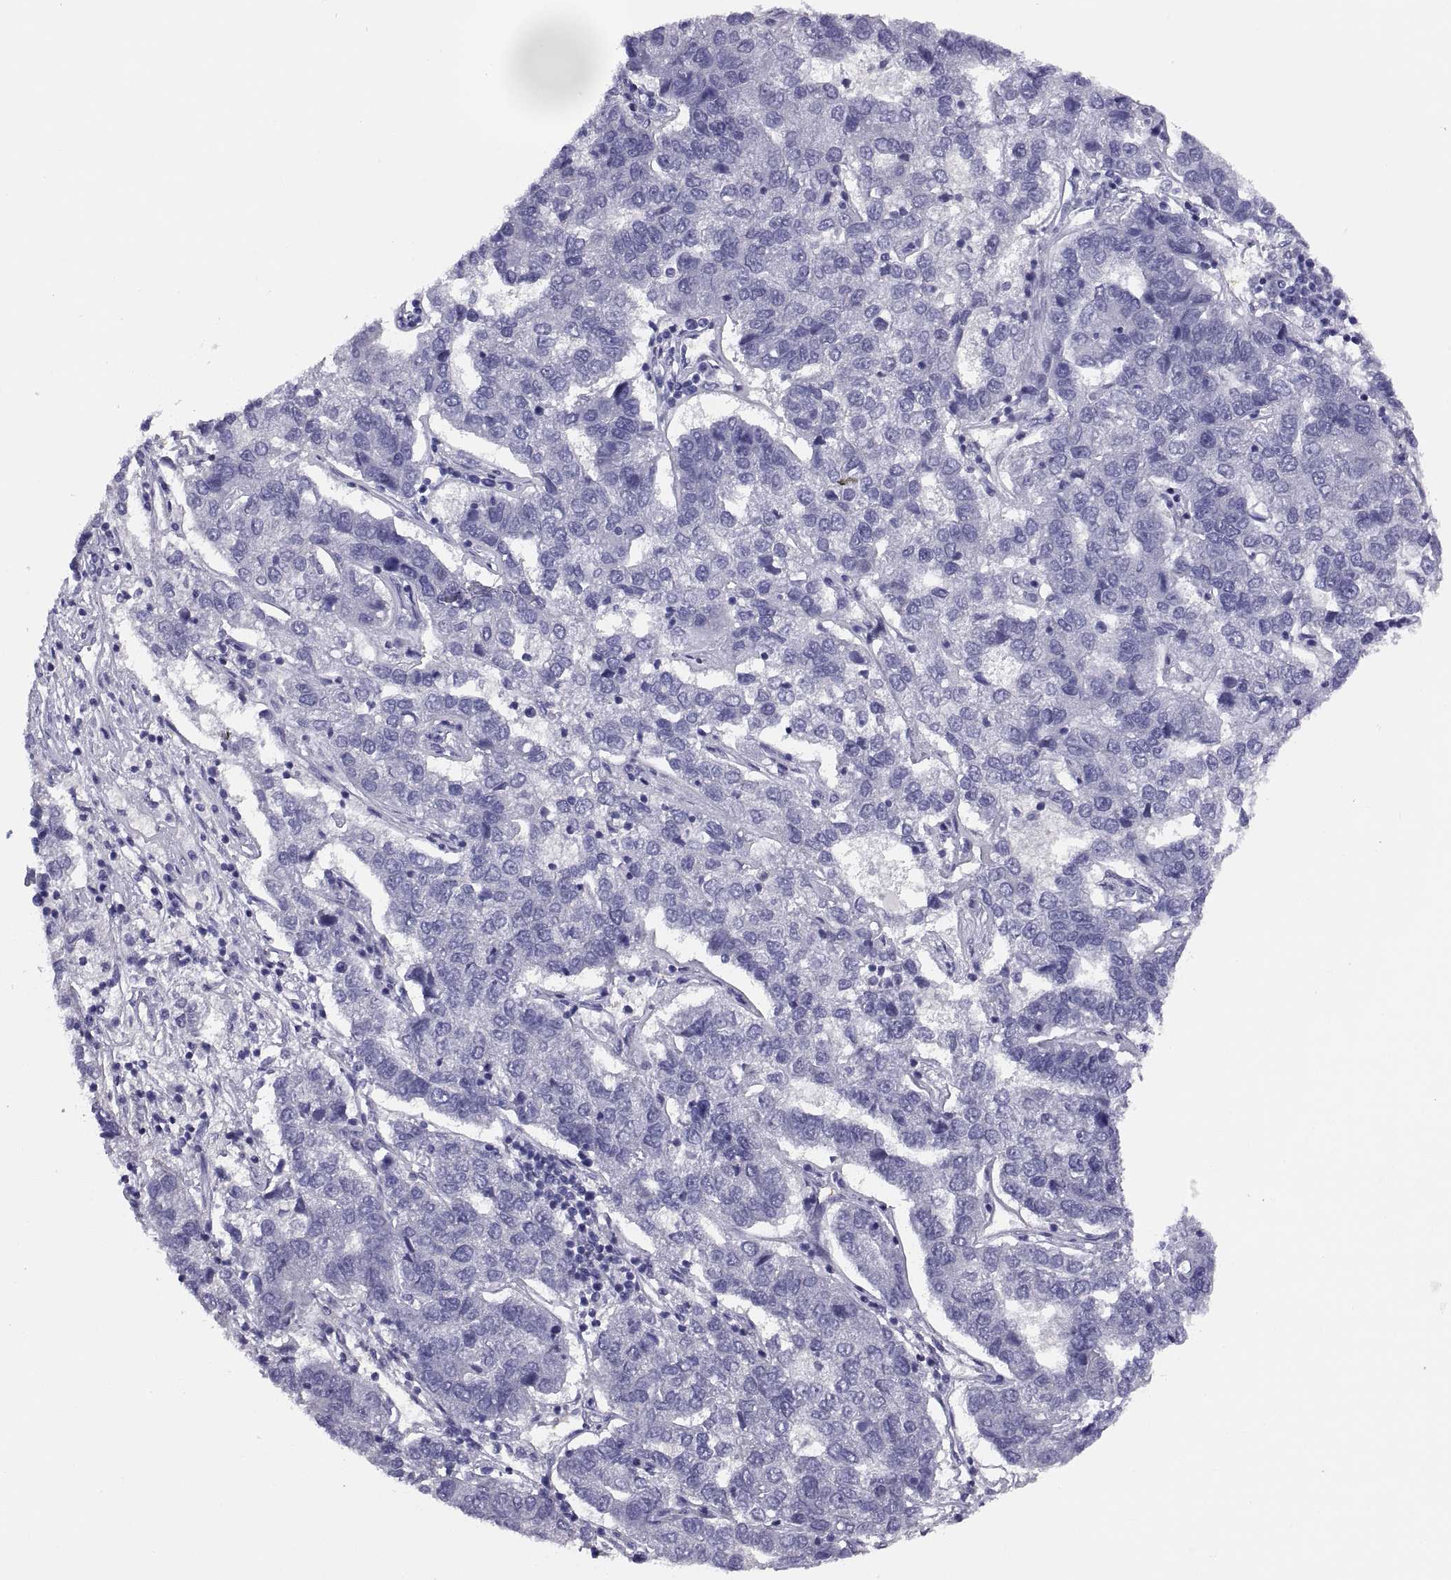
{"staining": {"intensity": "negative", "quantity": "none", "location": "none"}, "tissue": "pancreatic cancer", "cell_type": "Tumor cells", "image_type": "cancer", "snomed": [{"axis": "morphology", "description": "Adenocarcinoma, NOS"}, {"axis": "topography", "description": "Pancreas"}], "caption": "Human pancreatic cancer (adenocarcinoma) stained for a protein using immunohistochemistry (IHC) demonstrates no expression in tumor cells.", "gene": "STRC", "patient": {"sex": "female", "age": 61}}